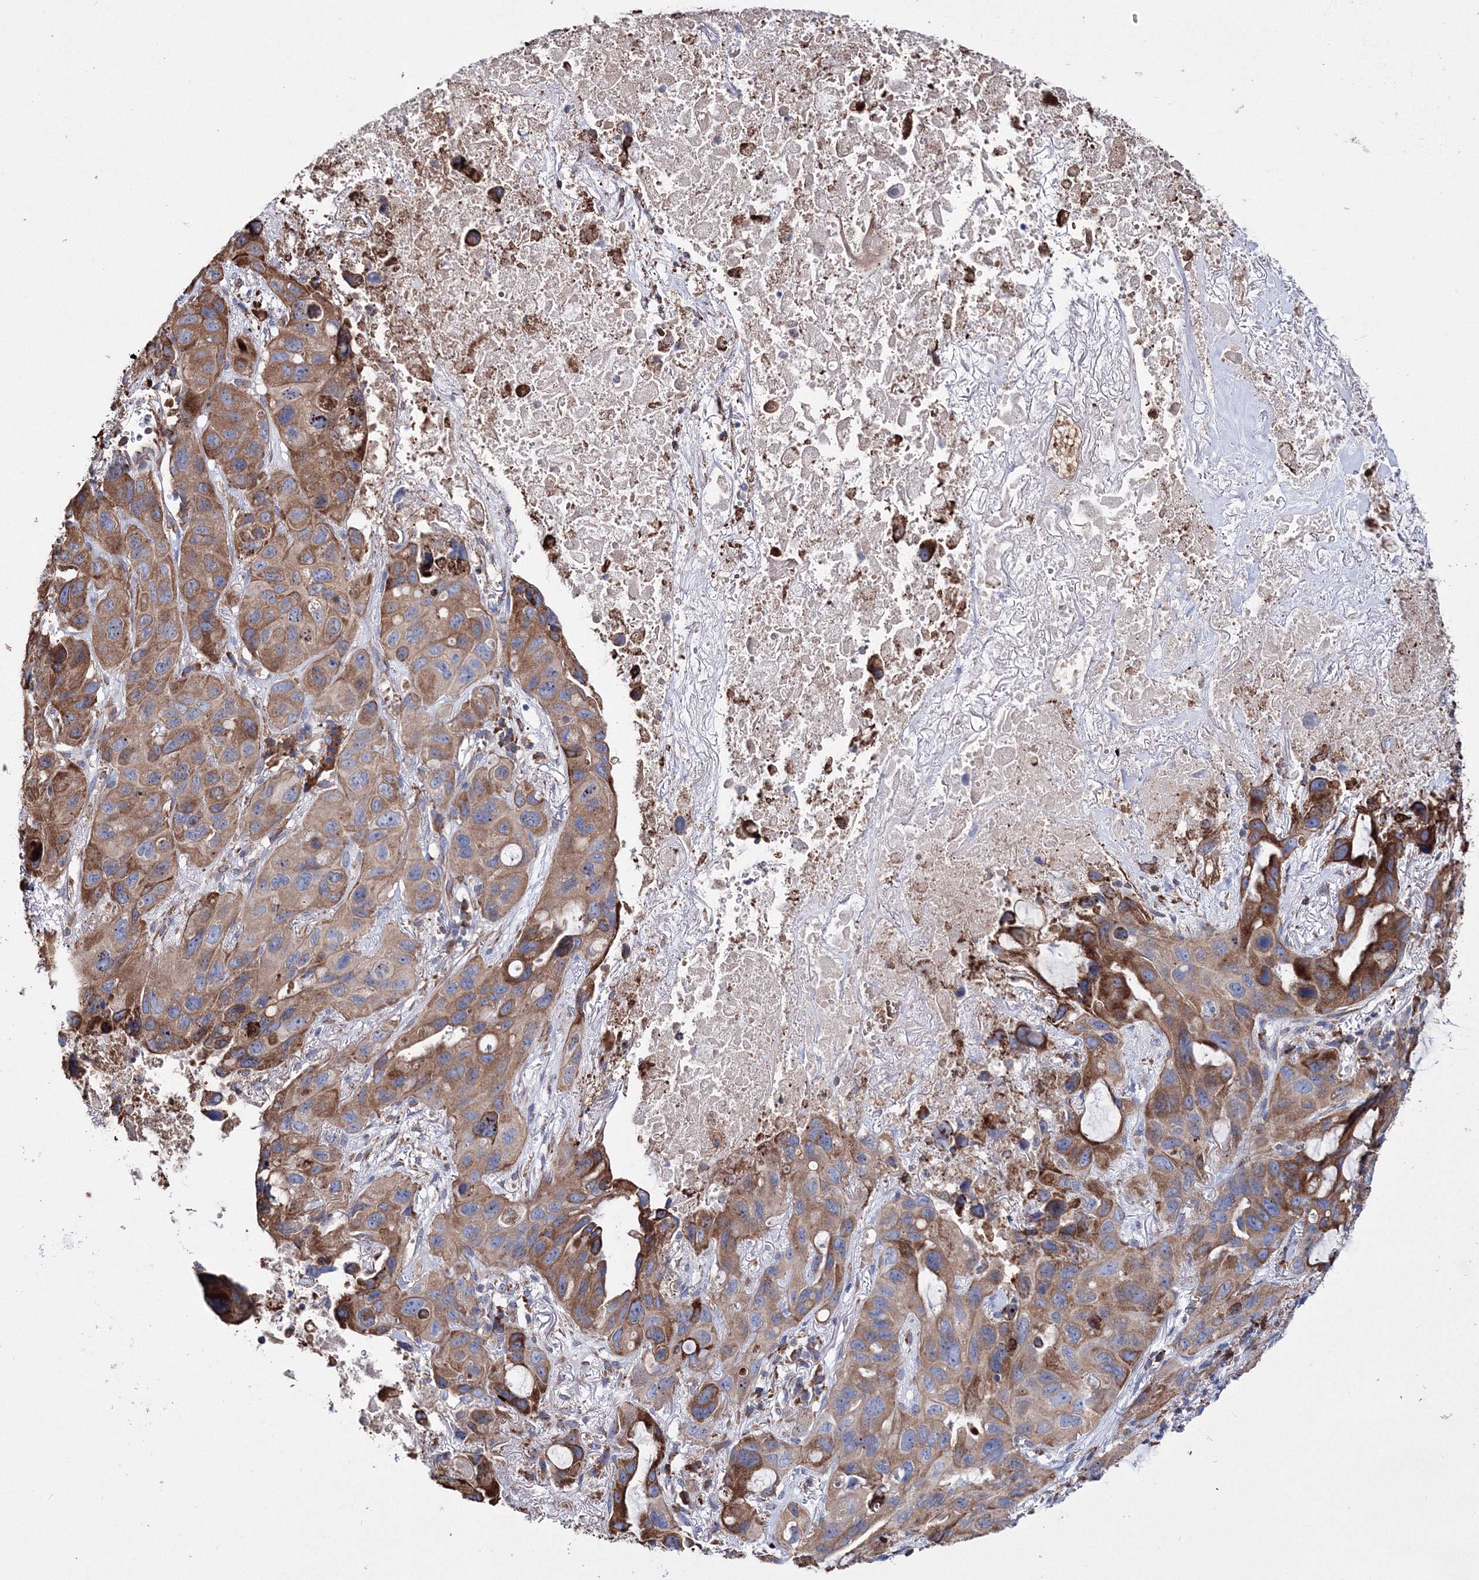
{"staining": {"intensity": "moderate", "quantity": ">75%", "location": "cytoplasmic/membranous"}, "tissue": "lung cancer", "cell_type": "Tumor cells", "image_type": "cancer", "snomed": [{"axis": "morphology", "description": "Squamous cell carcinoma, NOS"}, {"axis": "topography", "description": "Lung"}], "caption": "Moderate cytoplasmic/membranous expression for a protein is present in approximately >75% of tumor cells of lung cancer (squamous cell carcinoma) using immunohistochemistry (IHC).", "gene": "VPS8", "patient": {"sex": "female", "age": 73}}